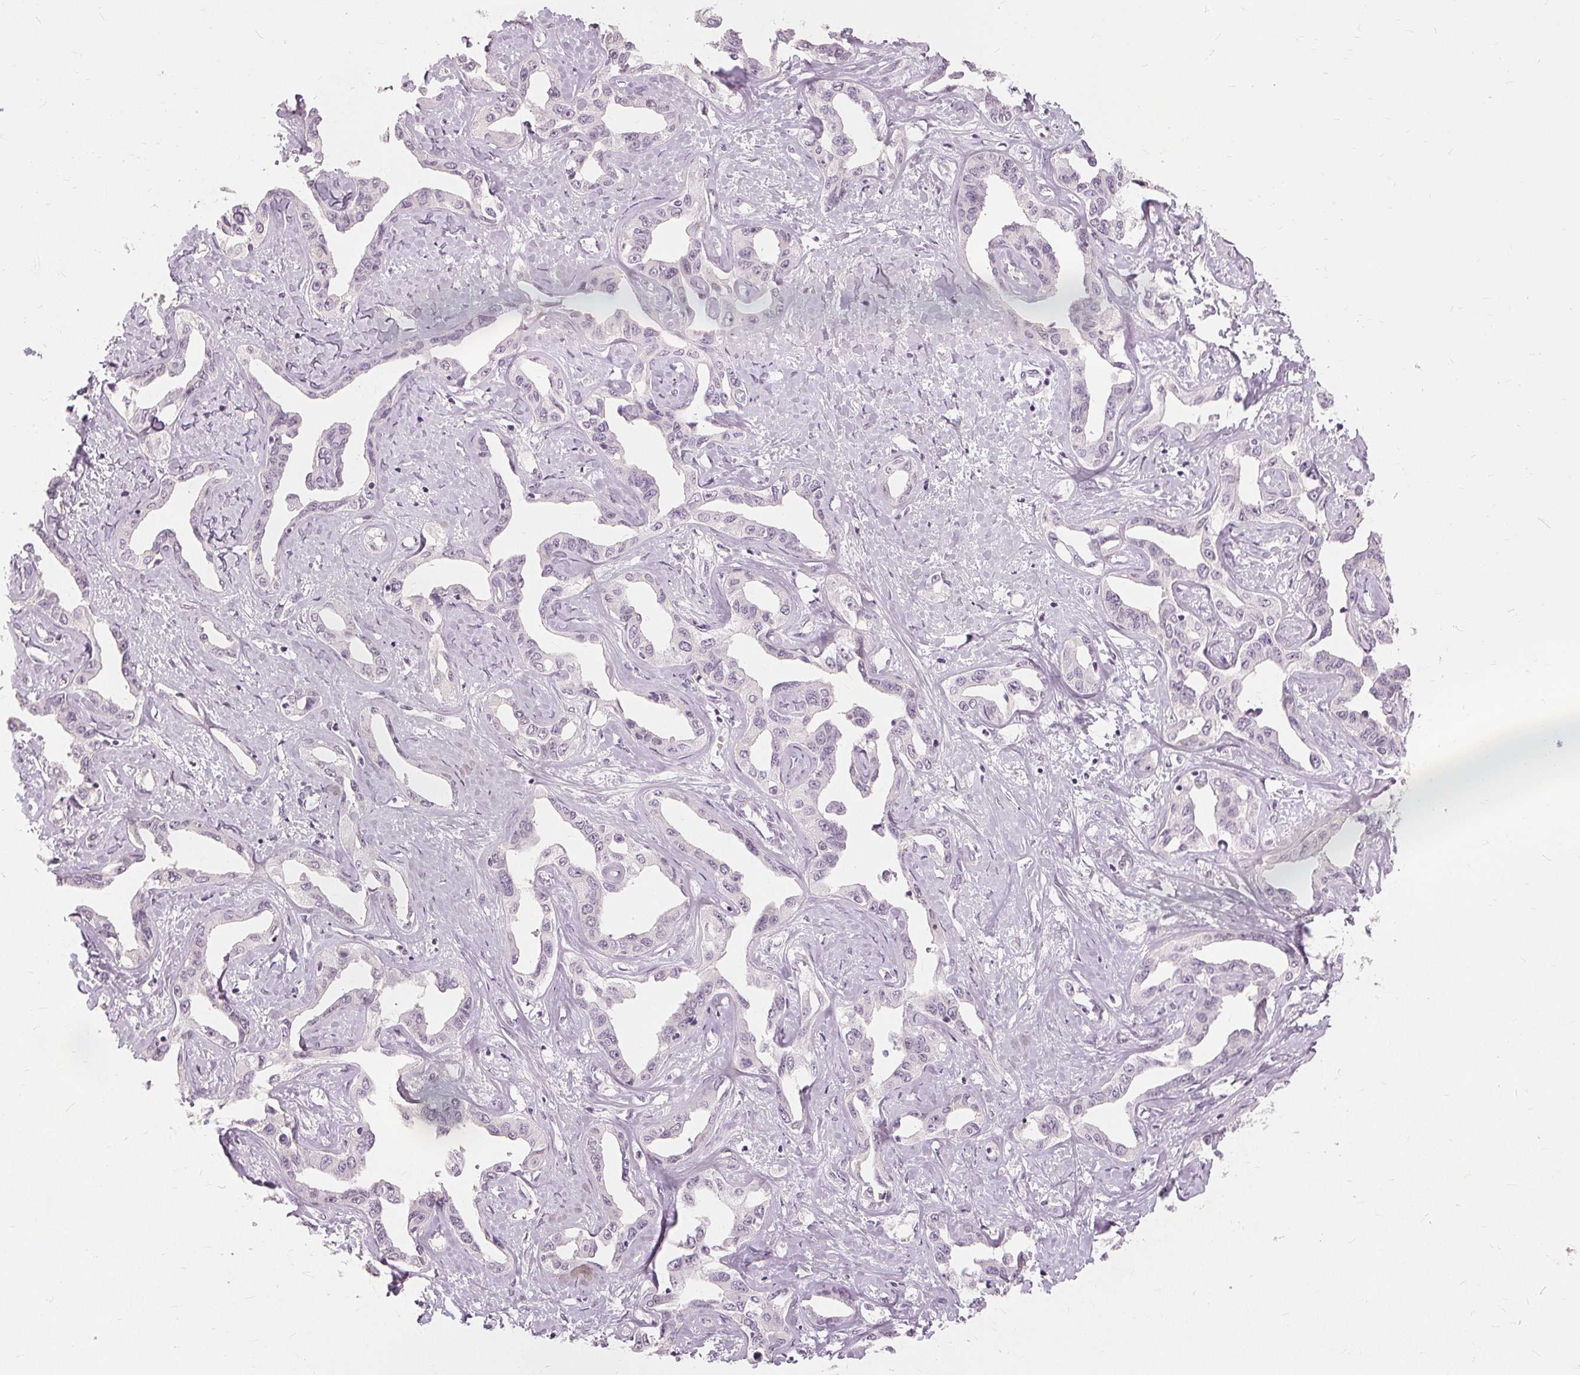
{"staining": {"intensity": "negative", "quantity": "none", "location": "none"}, "tissue": "liver cancer", "cell_type": "Tumor cells", "image_type": "cancer", "snomed": [{"axis": "morphology", "description": "Cholangiocarcinoma"}, {"axis": "topography", "description": "Liver"}], "caption": "The micrograph exhibits no staining of tumor cells in liver cholangiocarcinoma.", "gene": "SFTPD", "patient": {"sex": "male", "age": 59}}